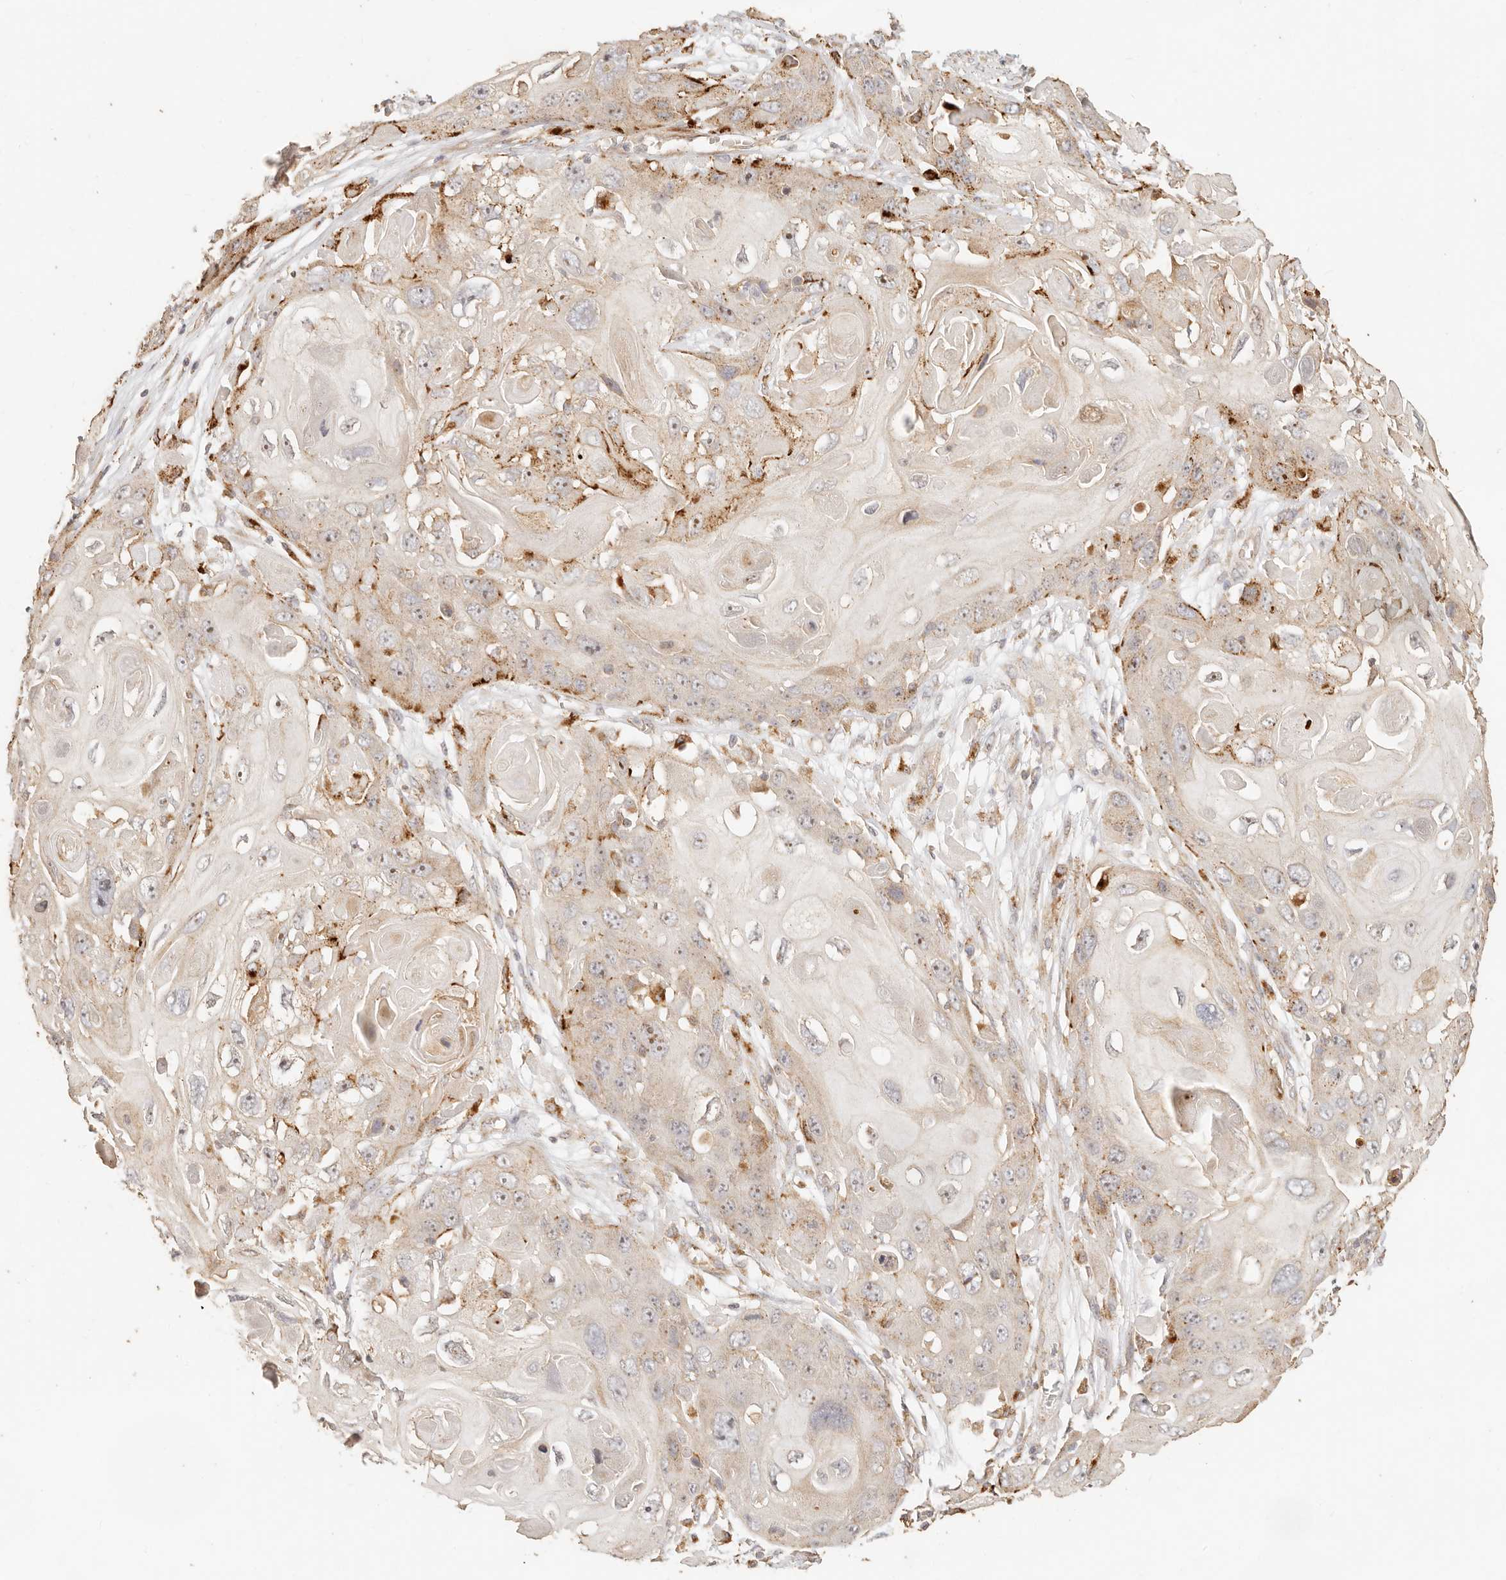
{"staining": {"intensity": "moderate", "quantity": "25%-75%", "location": "cytoplasmic/membranous"}, "tissue": "skin cancer", "cell_type": "Tumor cells", "image_type": "cancer", "snomed": [{"axis": "morphology", "description": "Squamous cell carcinoma, NOS"}, {"axis": "topography", "description": "Skin"}], "caption": "Immunohistochemical staining of skin cancer exhibits medium levels of moderate cytoplasmic/membranous protein expression in about 25%-75% of tumor cells.", "gene": "PTPN22", "patient": {"sex": "male", "age": 55}}